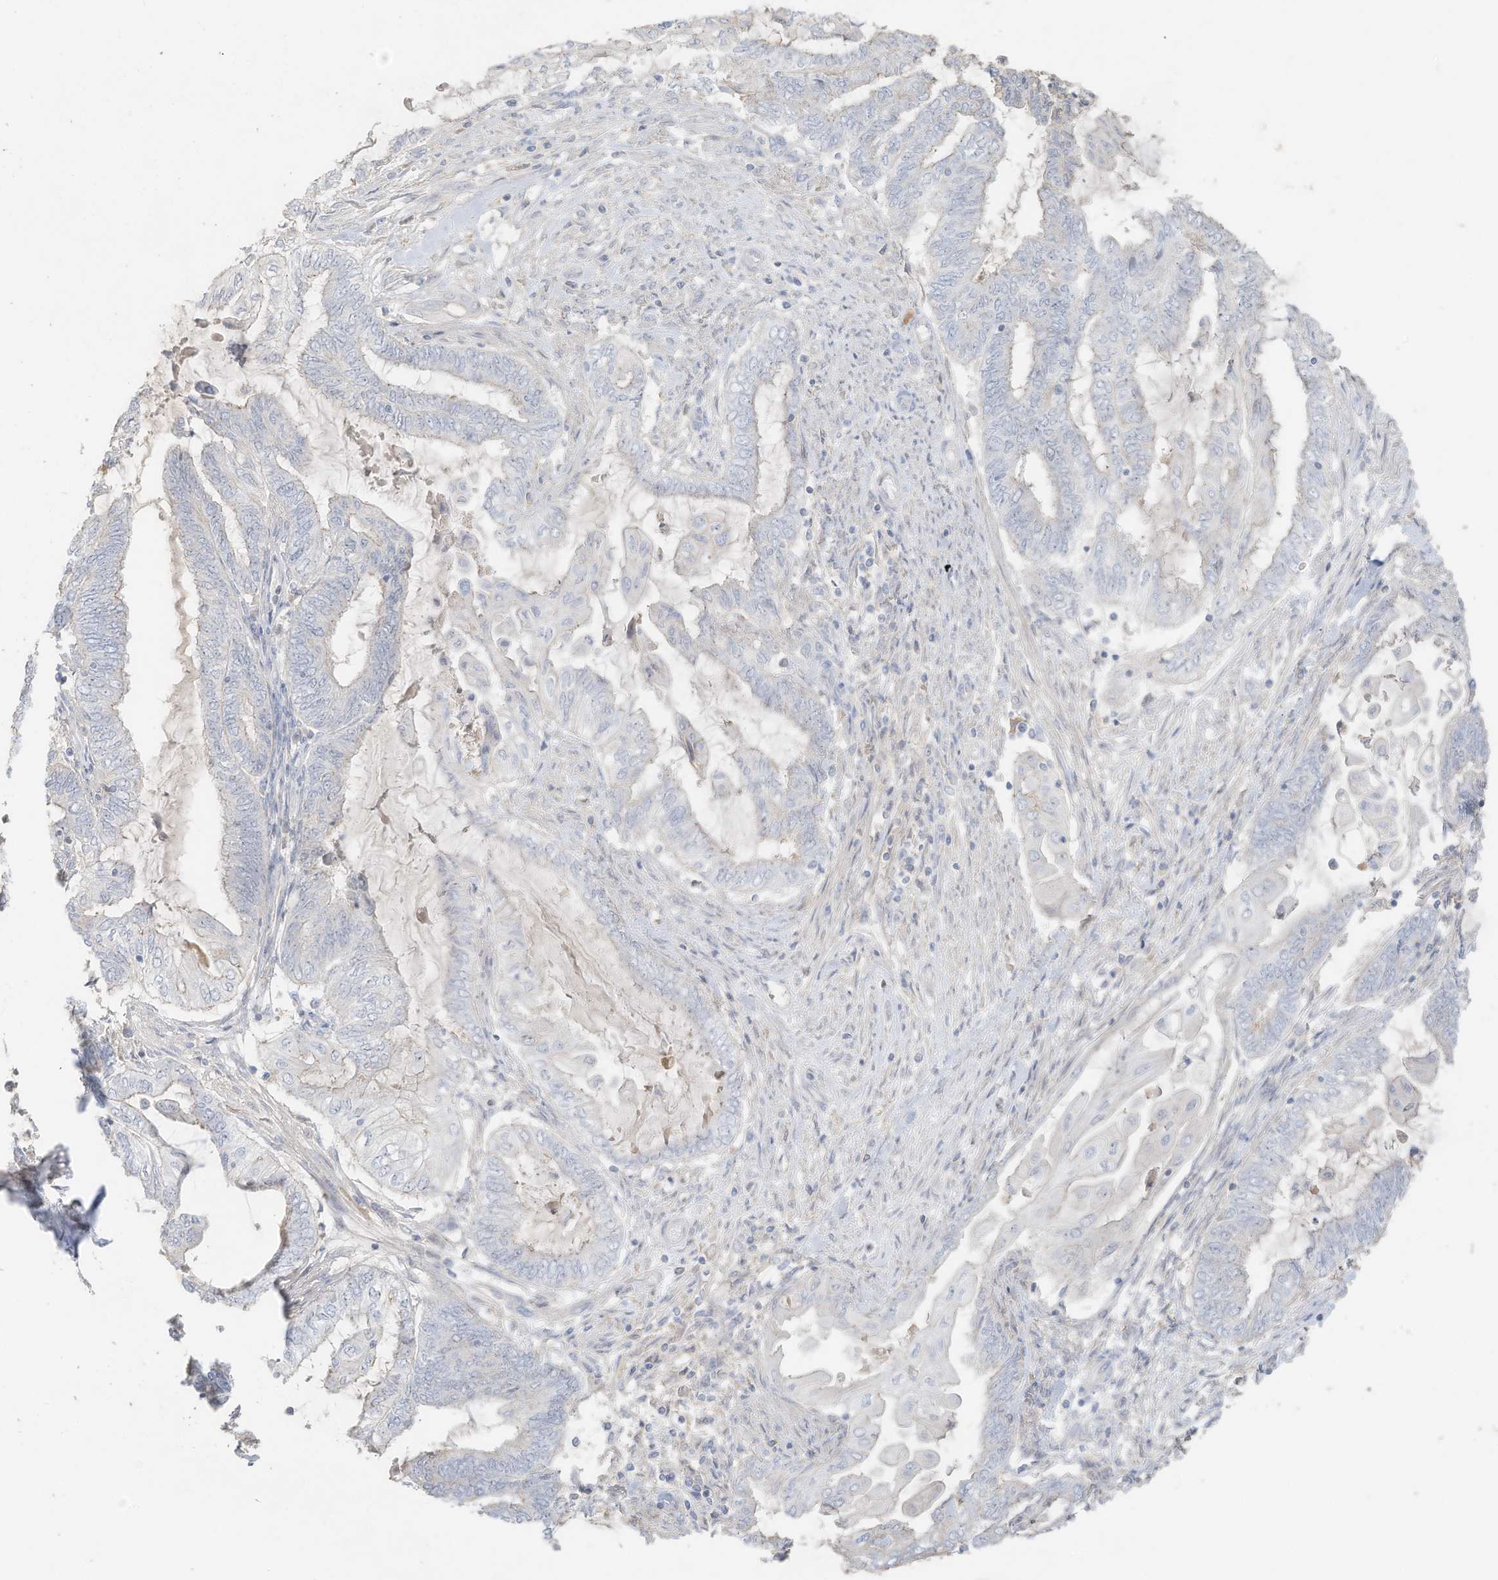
{"staining": {"intensity": "negative", "quantity": "none", "location": "none"}, "tissue": "endometrial cancer", "cell_type": "Tumor cells", "image_type": "cancer", "snomed": [{"axis": "morphology", "description": "Adenocarcinoma, NOS"}, {"axis": "topography", "description": "Uterus"}, {"axis": "topography", "description": "Endometrium"}], "caption": "A high-resolution histopathology image shows immunohistochemistry staining of endometrial cancer, which exhibits no significant expression in tumor cells.", "gene": "ZBTB41", "patient": {"sex": "female", "age": 70}}